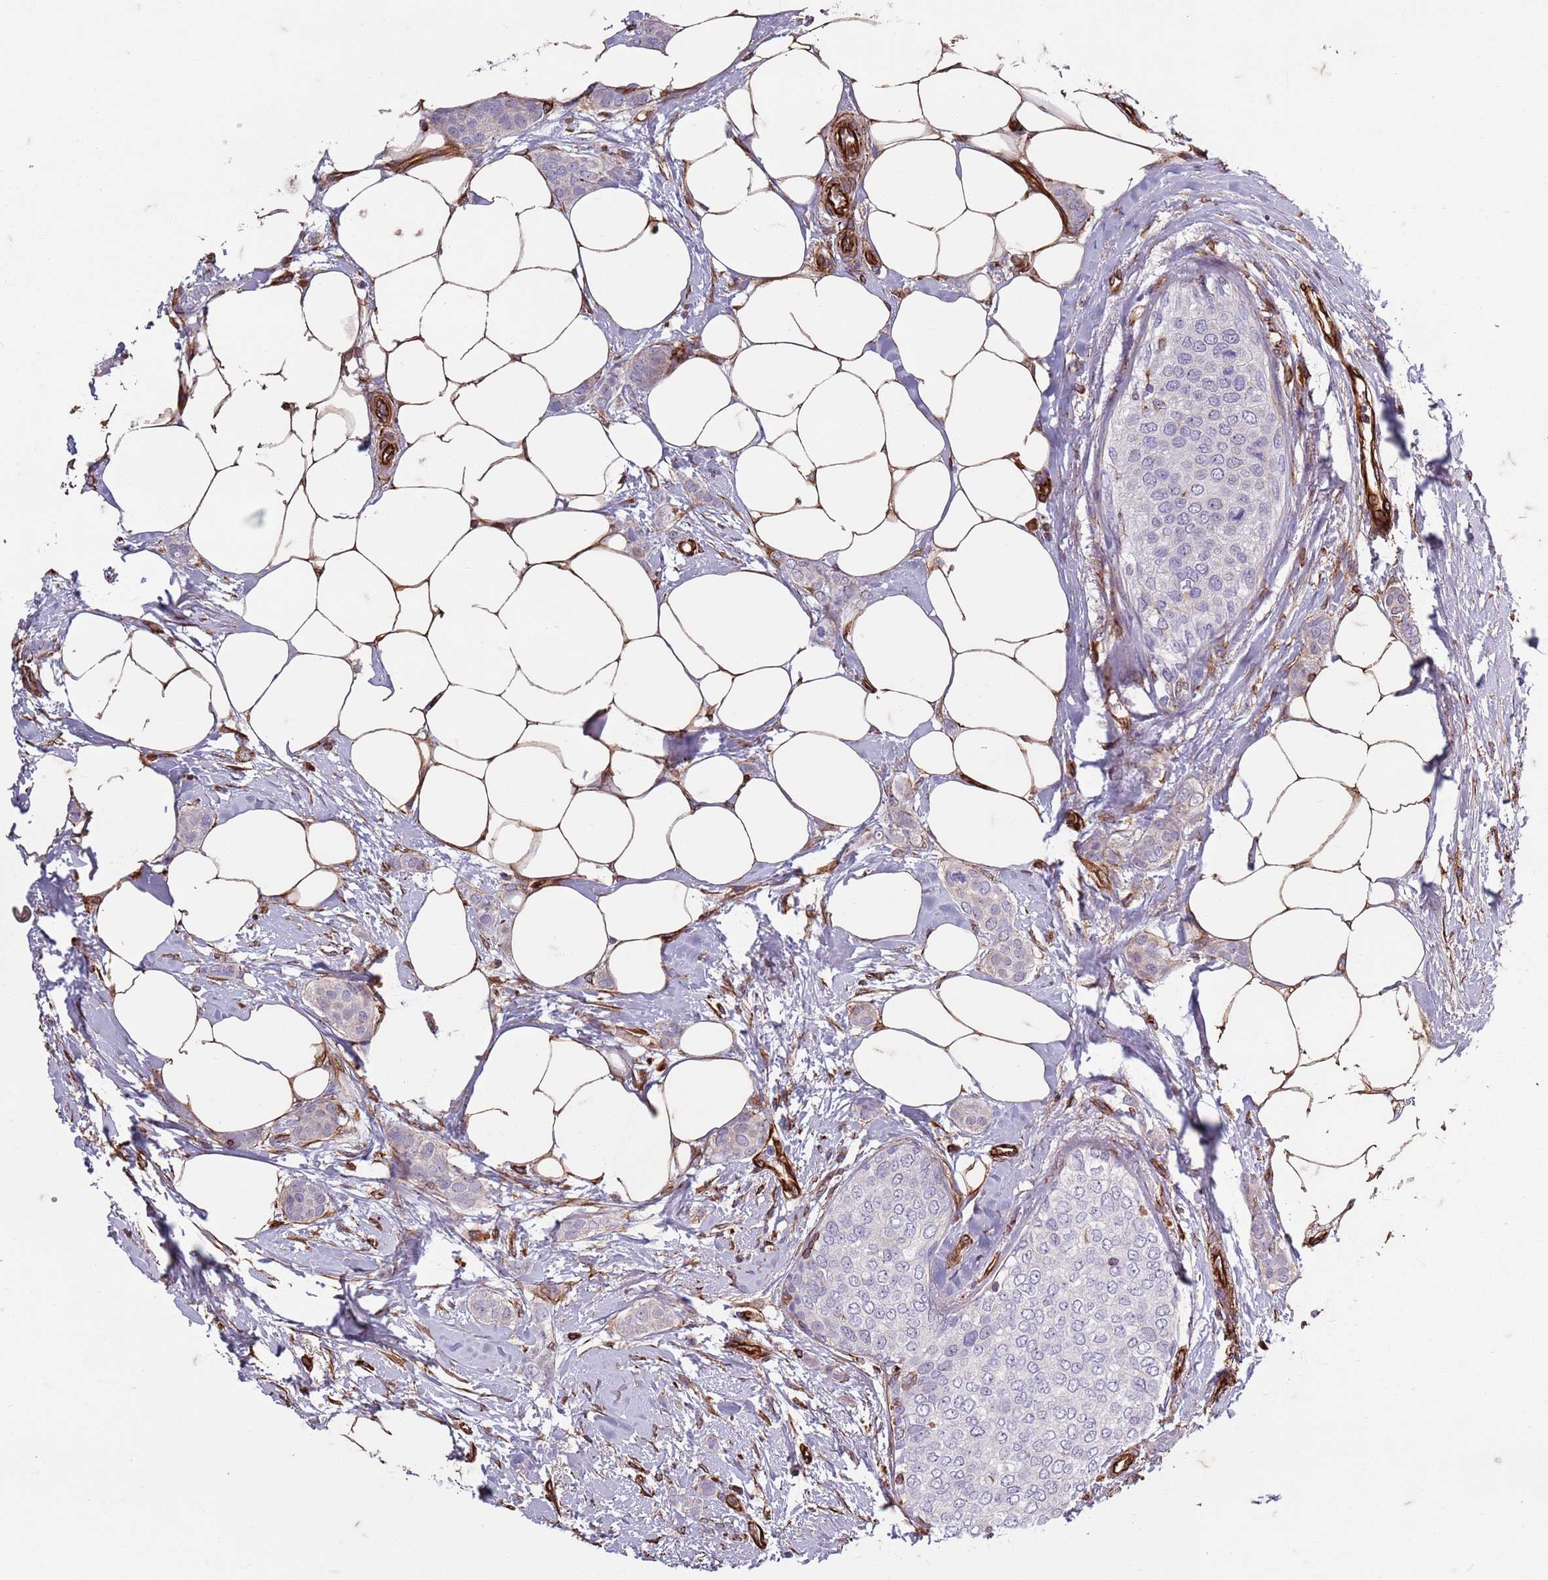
{"staining": {"intensity": "negative", "quantity": "none", "location": "none"}, "tissue": "breast cancer", "cell_type": "Tumor cells", "image_type": "cancer", "snomed": [{"axis": "morphology", "description": "Duct carcinoma"}, {"axis": "topography", "description": "Breast"}], "caption": "Tumor cells are negative for protein expression in human breast cancer (invasive ductal carcinoma). (DAB immunohistochemistry, high magnification).", "gene": "TAS2R38", "patient": {"sex": "female", "age": 72}}